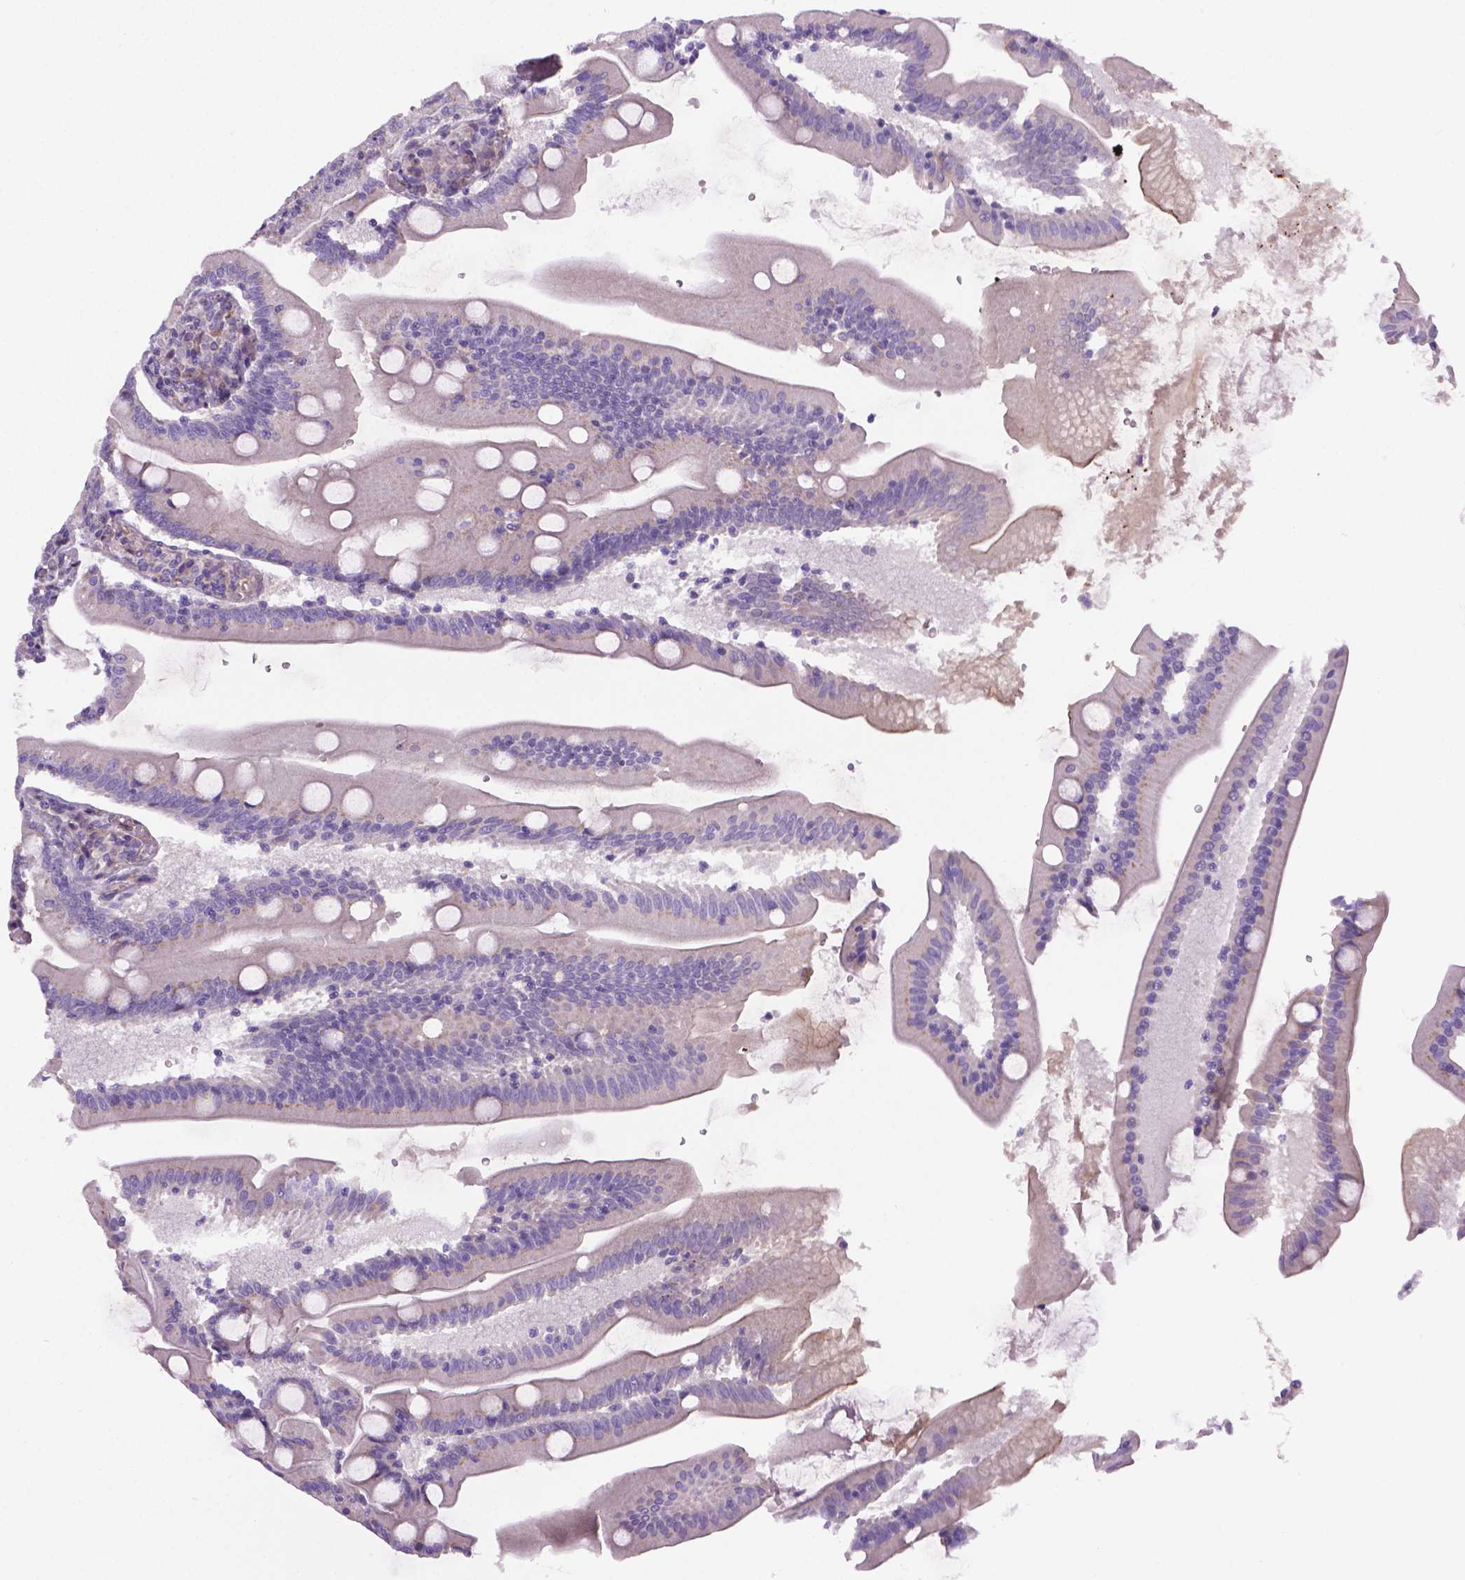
{"staining": {"intensity": "weak", "quantity": "25%-75%", "location": "cytoplasmic/membranous"}, "tissue": "small intestine", "cell_type": "Glandular cells", "image_type": "normal", "snomed": [{"axis": "morphology", "description": "Normal tissue, NOS"}, {"axis": "topography", "description": "Small intestine"}], "caption": "Immunohistochemistry of normal small intestine reveals low levels of weak cytoplasmic/membranous positivity in about 25%-75% of glandular cells. (Stains: DAB (3,3'-diaminobenzidine) in brown, nuclei in blue, Microscopy: brightfield microscopy at high magnification).", "gene": "CCER2", "patient": {"sex": "male", "age": 37}}